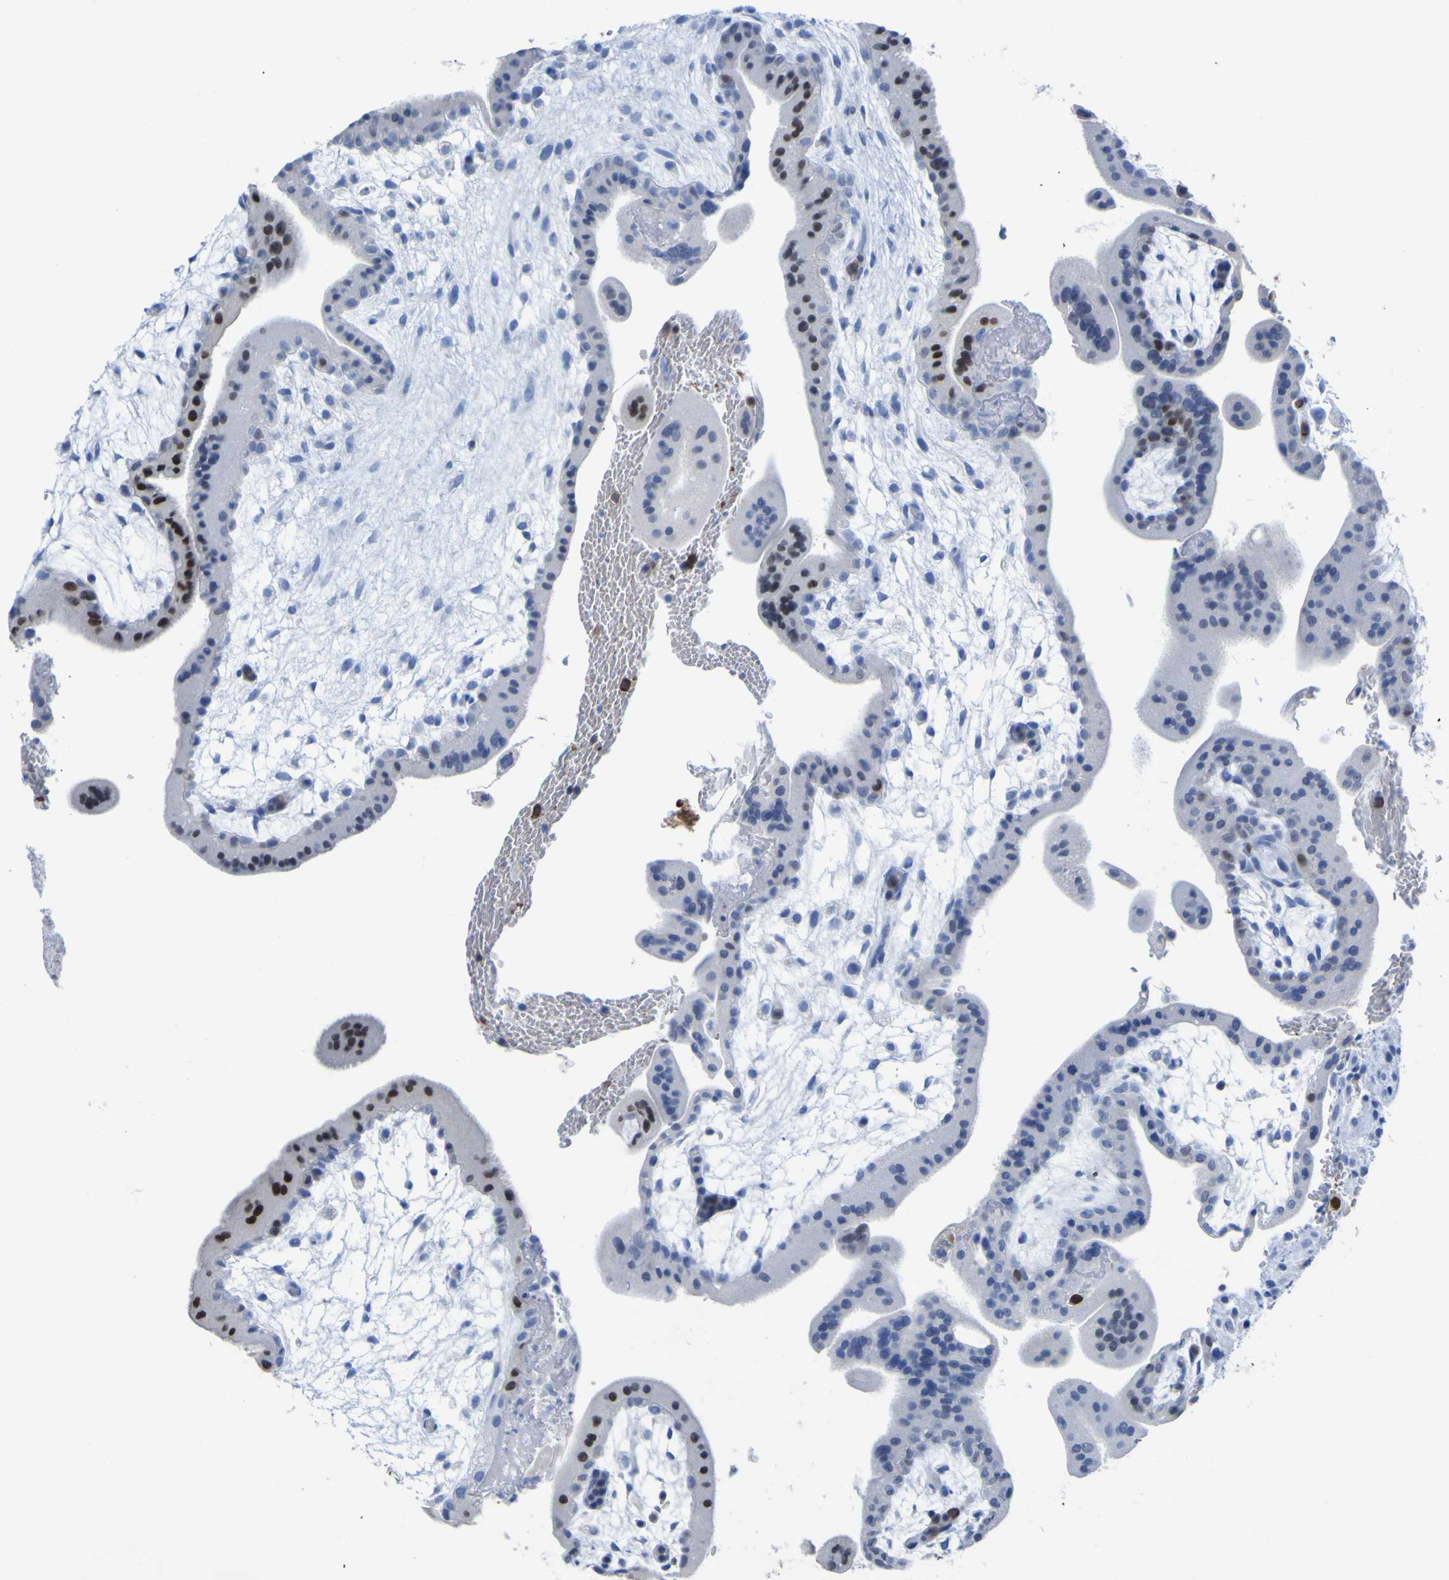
{"staining": {"intensity": "strong", "quantity": "25%-75%", "location": "nuclear"}, "tissue": "placenta", "cell_type": "Trophoblastic cells", "image_type": "normal", "snomed": [{"axis": "morphology", "description": "Normal tissue, NOS"}, {"axis": "topography", "description": "Placenta"}], "caption": "Trophoblastic cells display high levels of strong nuclear expression in approximately 25%-75% of cells in normal human placenta. (Brightfield microscopy of DAB IHC at high magnification).", "gene": "GCM1", "patient": {"sex": "female", "age": 35}}